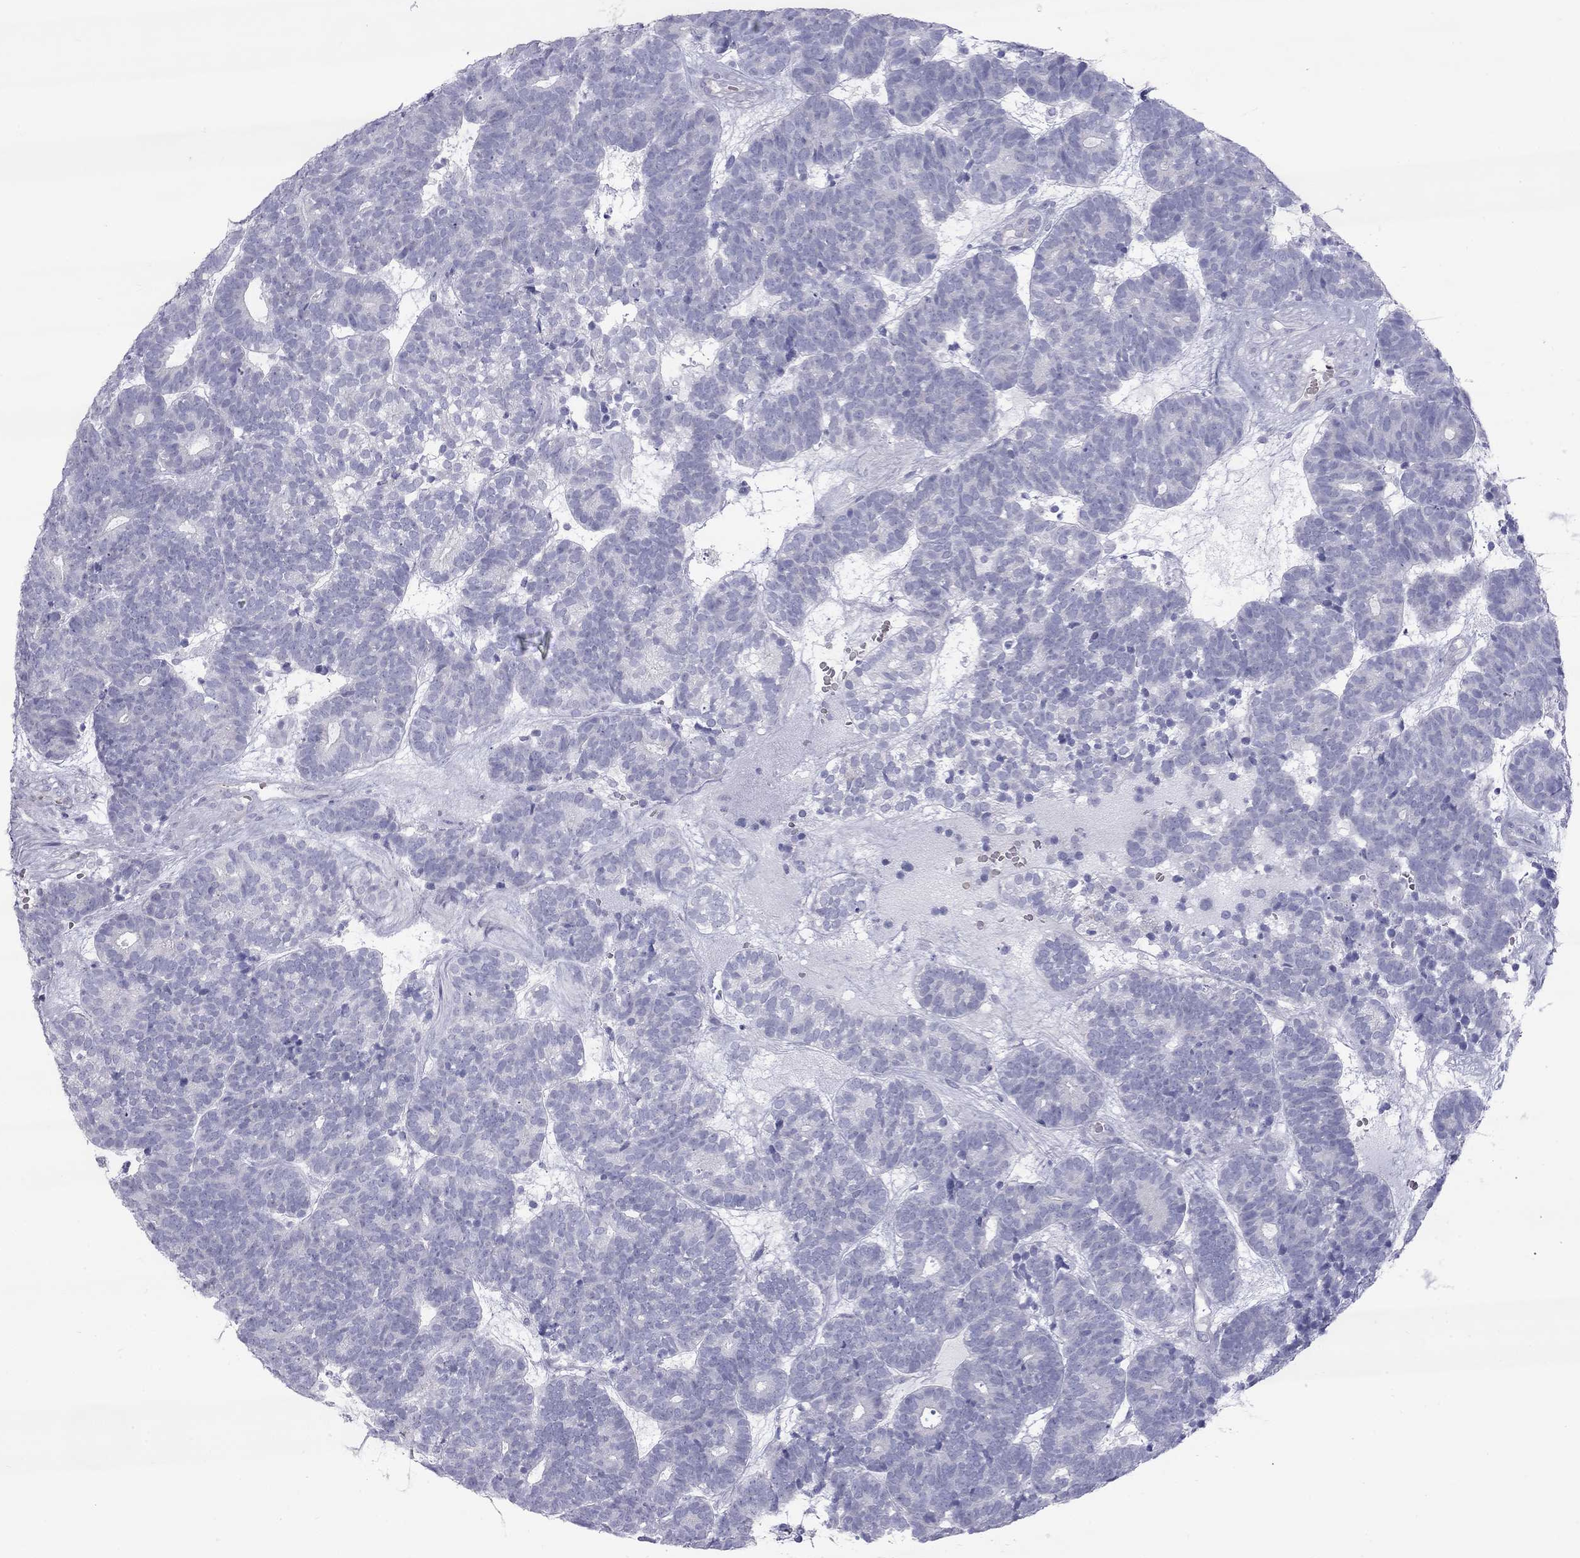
{"staining": {"intensity": "negative", "quantity": "none", "location": "none"}, "tissue": "head and neck cancer", "cell_type": "Tumor cells", "image_type": "cancer", "snomed": [{"axis": "morphology", "description": "Adenocarcinoma, NOS"}, {"axis": "topography", "description": "Head-Neck"}], "caption": "The IHC micrograph has no significant positivity in tumor cells of head and neck adenocarcinoma tissue.", "gene": "TDRD6", "patient": {"sex": "female", "age": 81}}